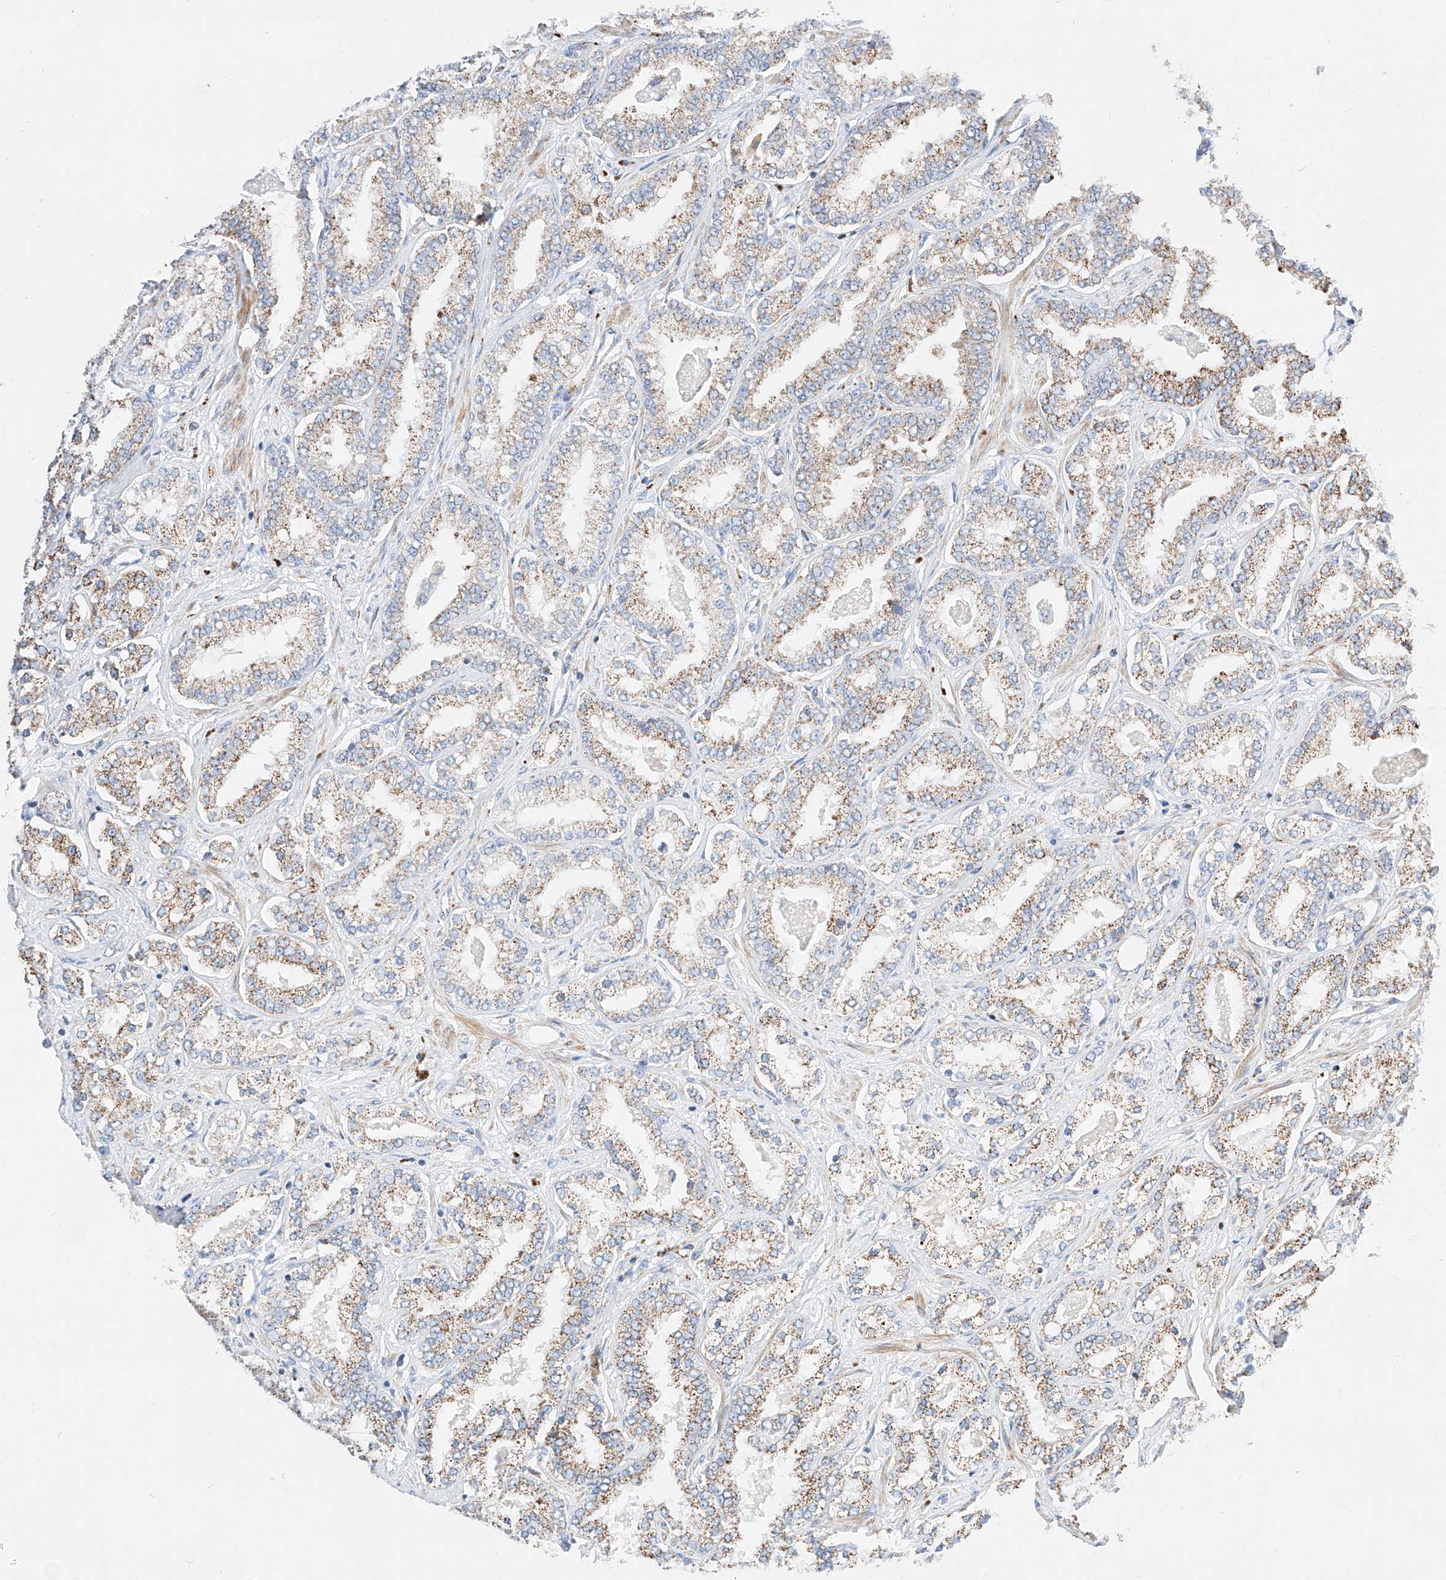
{"staining": {"intensity": "weak", "quantity": ">75%", "location": "cytoplasmic/membranous"}, "tissue": "prostate cancer", "cell_type": "Tumor cells", "image_type": "cancer", "snomed": [{"axis": "morphology", "description": "Normal tissue, NOS"}, {"axis": "morphology", "description": "Adenocarcinoma, High grade"}, {"axis": "topography", "description": "Prostate"}], "caption": "Approximately >75% of tumor cells in adenocarcinoma (high-grade) (prostate) demonstrate weak cytoplasmic/membranous protein staining as visualized by brown immunohistochemical staining.", "gene": "C6orf62", "patient": {"sex": "male", "age": 83}}